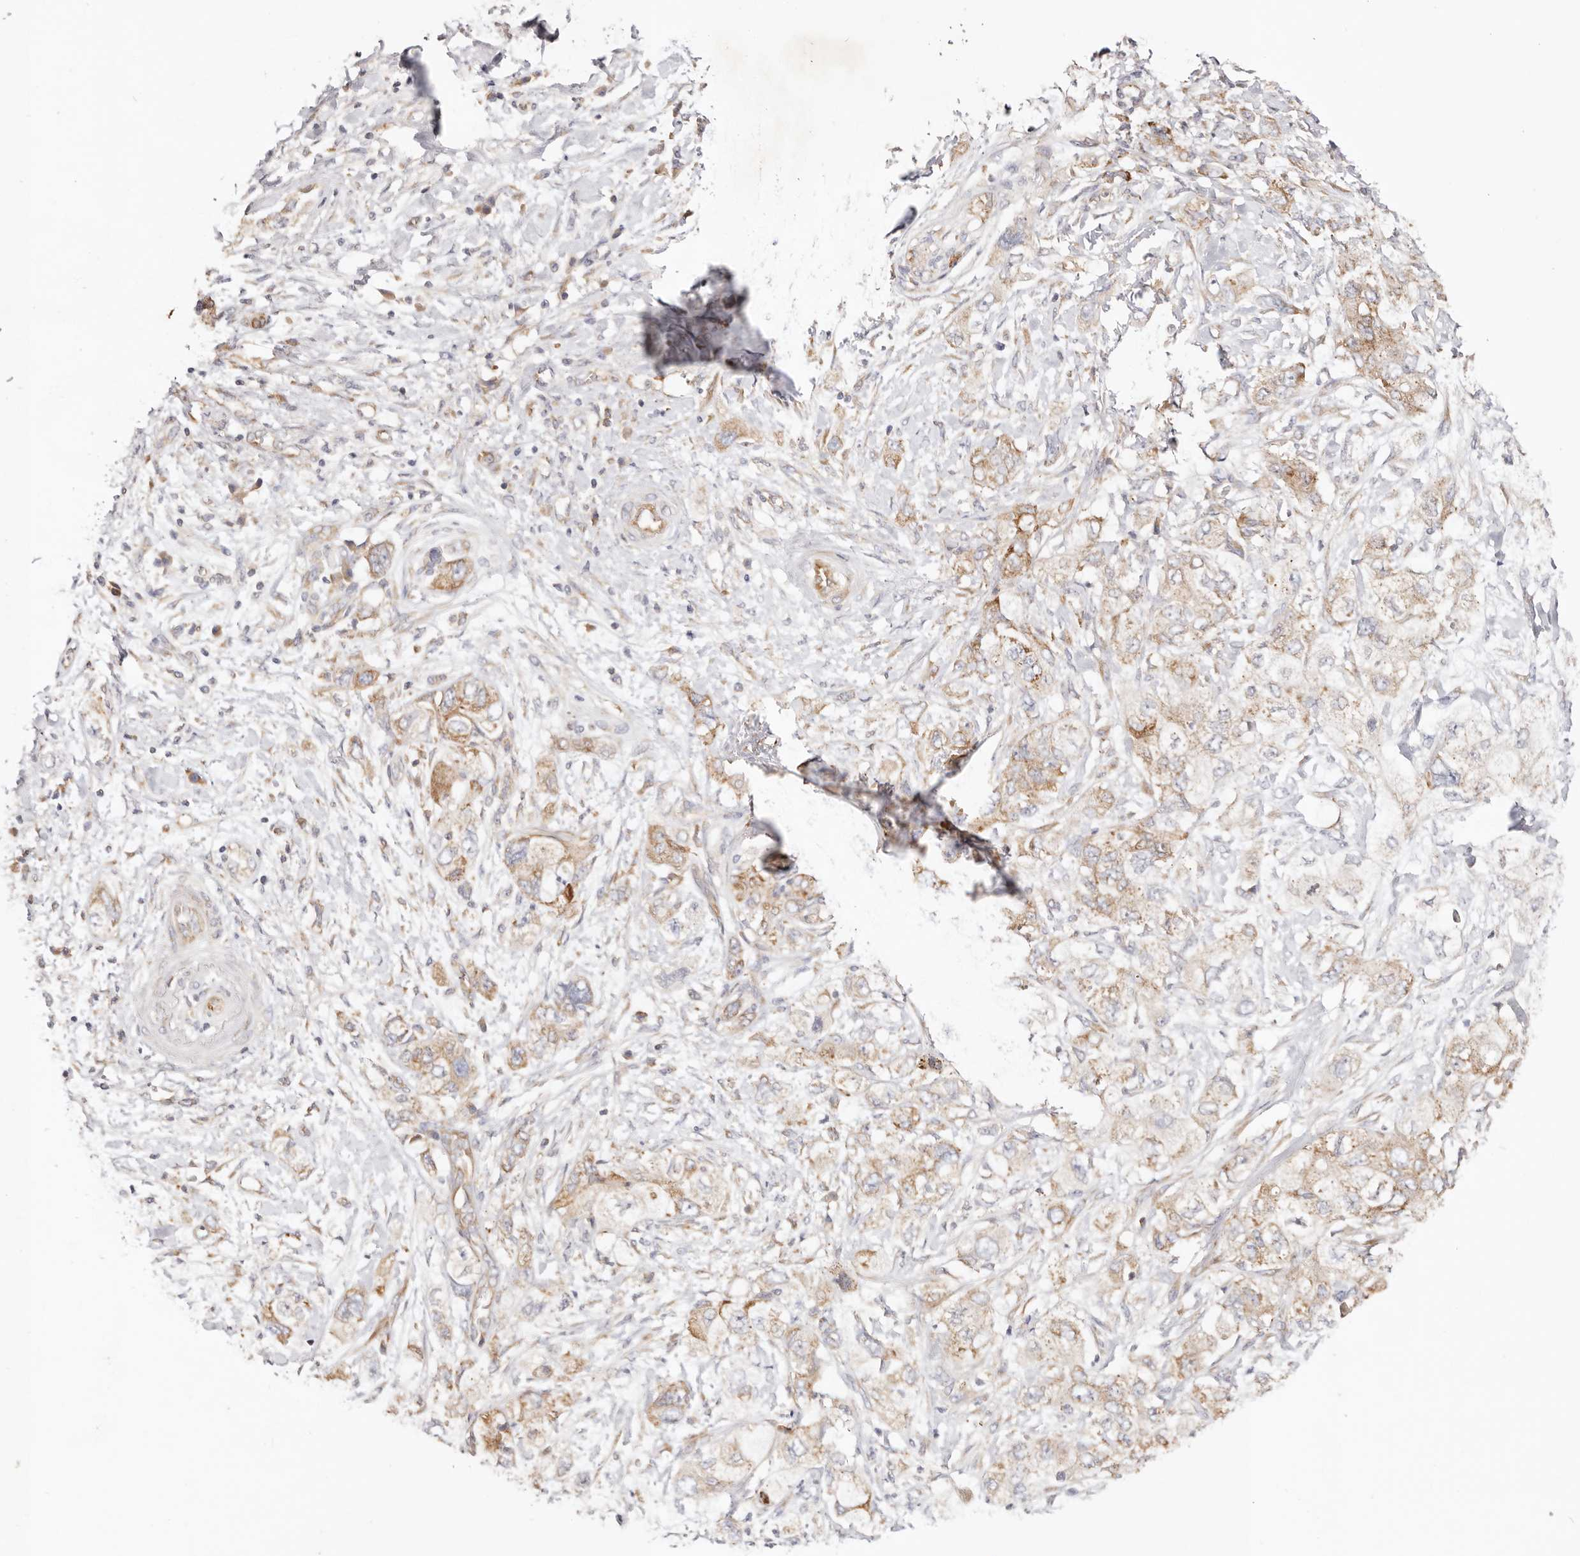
{"staining": {"intensity": "moderate", "quantity": ">75%", "location": "cytoplasmic/membranous"}, "tissue": "pancreatic cancer", "cell_type": "Tumor cells", "image_type": "cancer", "snomed": [{"axis": "morphology", "description": "Adenocarcinoma, NOS"}, {"axis": "topography", "description": "Pancreas"}], "caption": "An immunohistochemistry (IHC) histopathology image of neoplastic tissue is shown. Protein staining in brown labels moderate cytoplasmic/membranous positivity in pancreatic cancer within tumor cells.", "gene": "GNA13", "patient": {"sex": "female", "age": 73}}